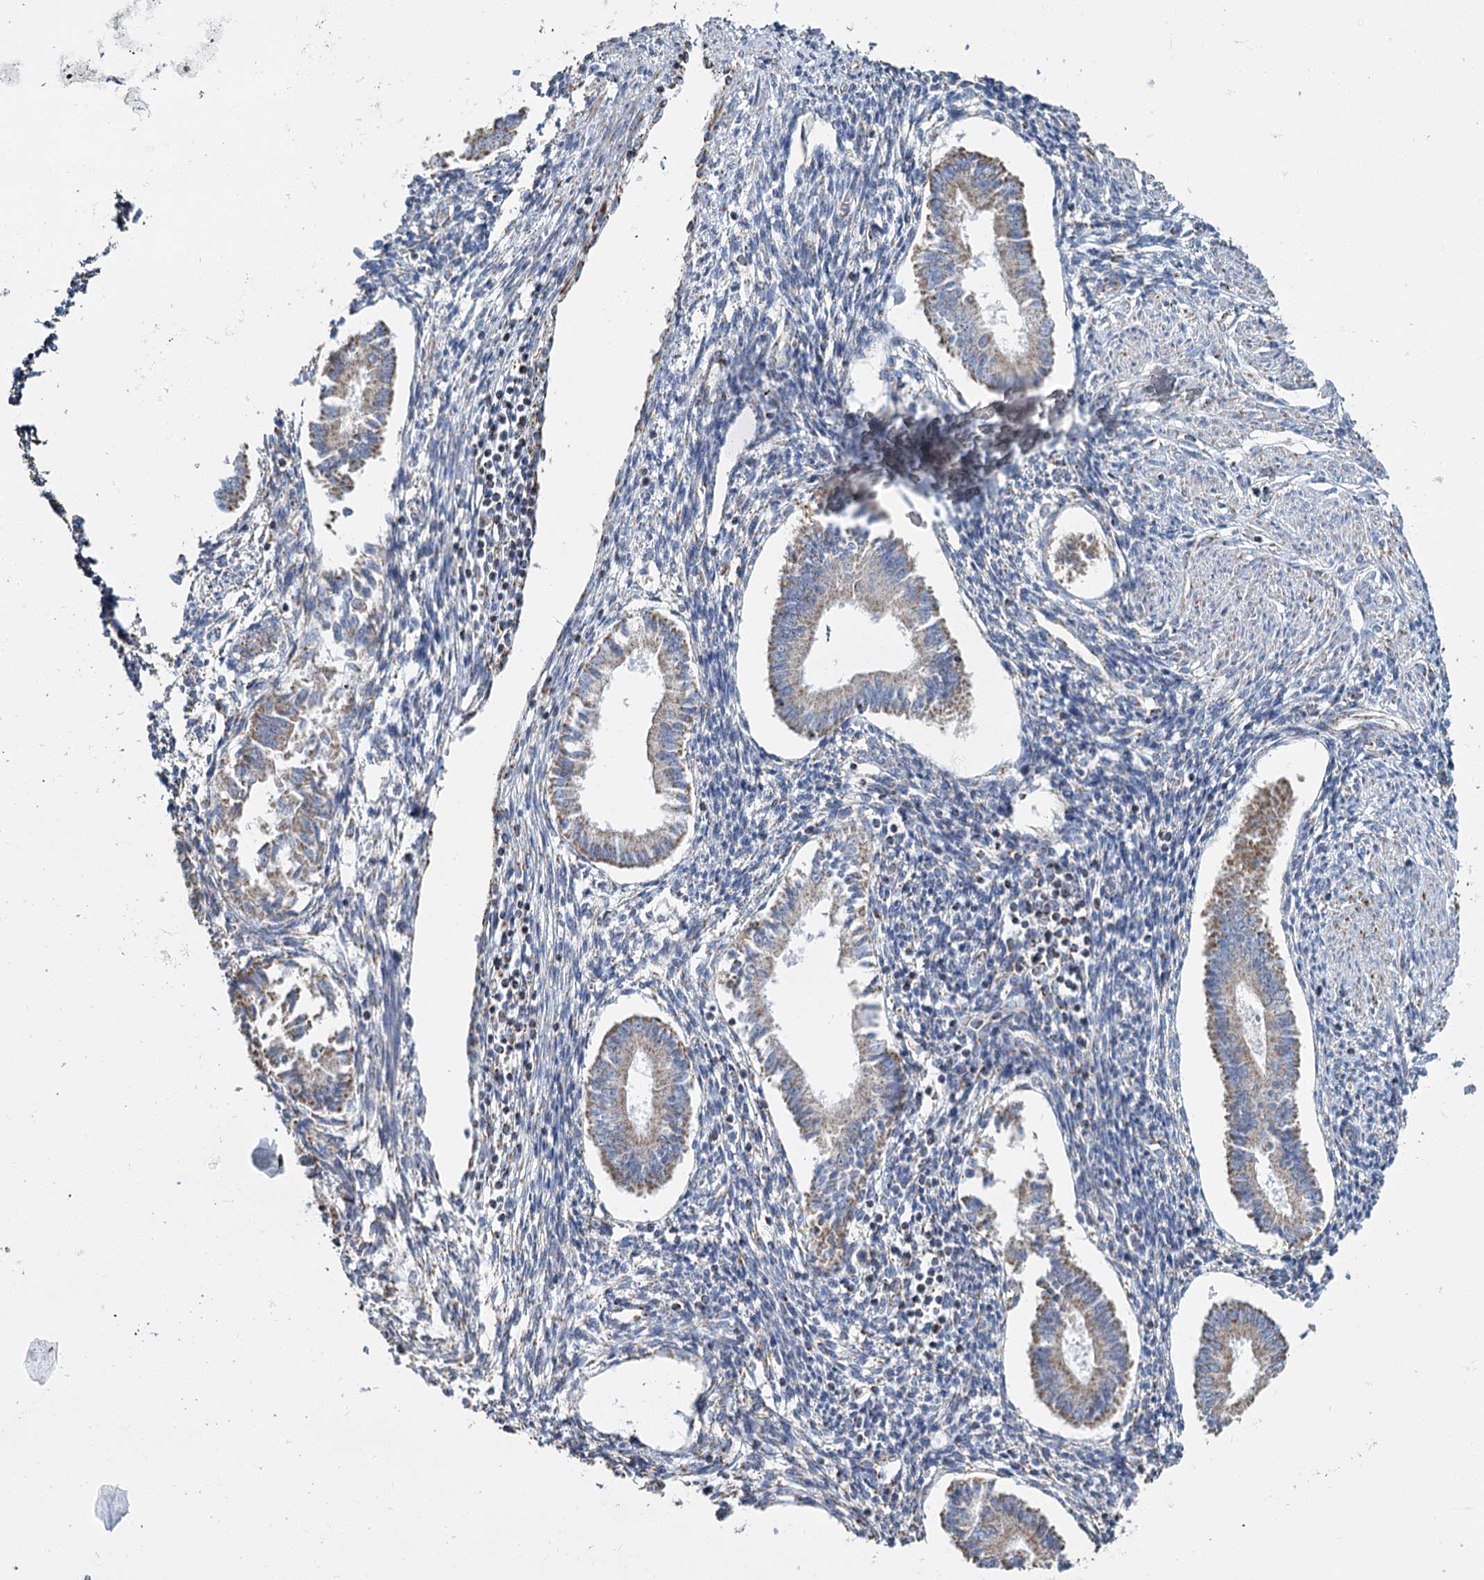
{"staining": {"intensity": "negative", "quantity": "none", "location": "none"}, "tissue": "endometrium", "cell_type": "Cells in endometrial stroma", "image_type": "normal", "snomed": [{"axis": "morphology", "description": "Normal tissue, NOS"}, {"axis": "topography", "description": "Uterus"}, {"axis": "topography", "description": "Endometrium"}], "caption": "A histopathology image of endometrium stained for a protein reveals no brown staining in cells in endometrial stroma.", "gene": "MRPL44", "patient": {"sex": "female", "age": 48}}